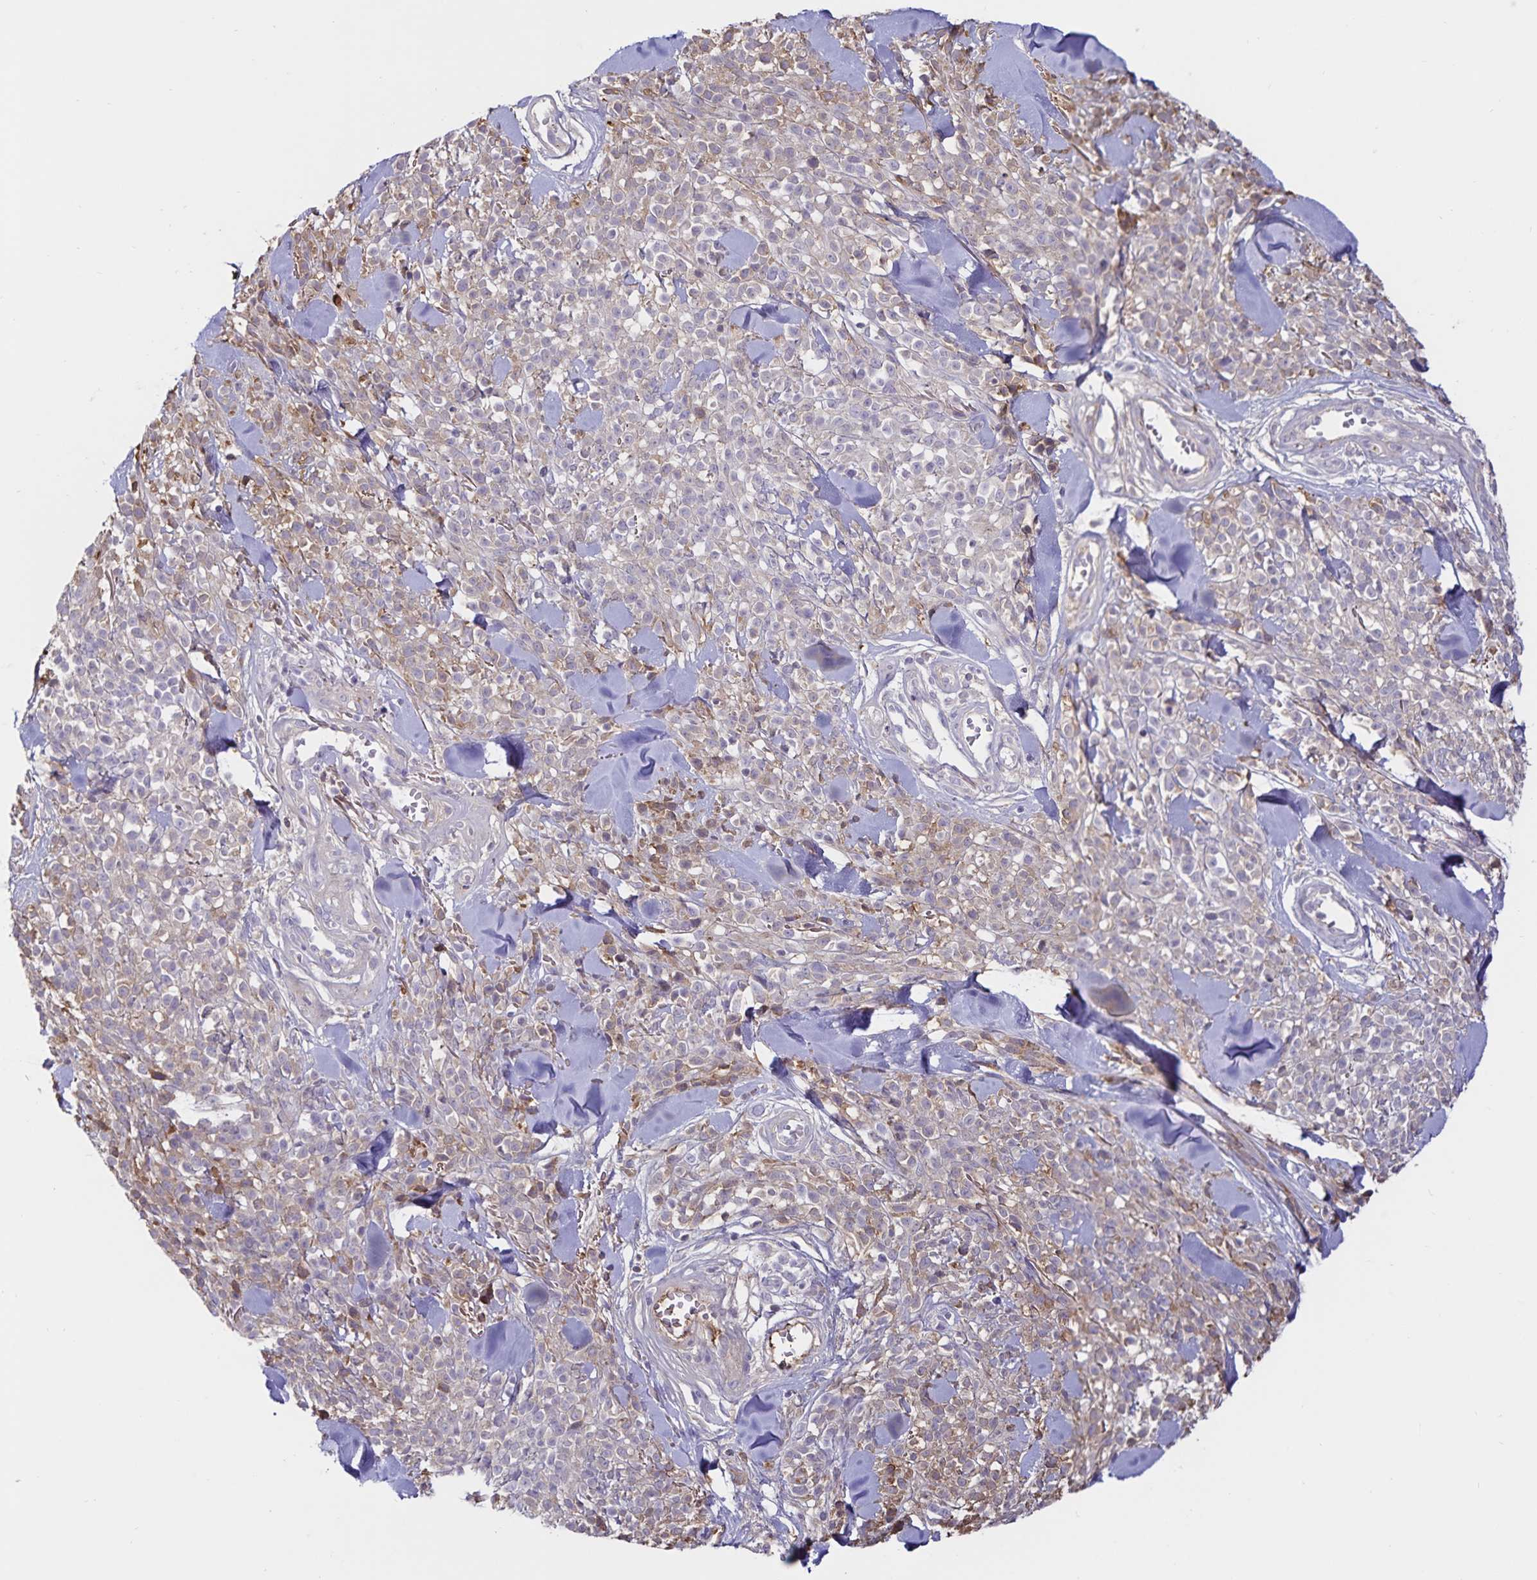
{"staining": {"intensity": "negative", "quantity": "none", "location": "none"}, "tissue": "melanoma", "cell_type": "Tumor cells", "image_type": "cancer", "snomed": [{"axis": "morphology", "description": "Malignant melanoma, NOS"}, {"axis": "topography", "description": "Skin"}, {"axis": "topography", "description": "Skin of trunk"}], "caption": "High power microscopy image of an immunohistochemistry photomicrograph of melanoma, revealing no significant expression in tumor cells.", "gene": "FGG", "patient": {"sex": "male", "age": 74}}